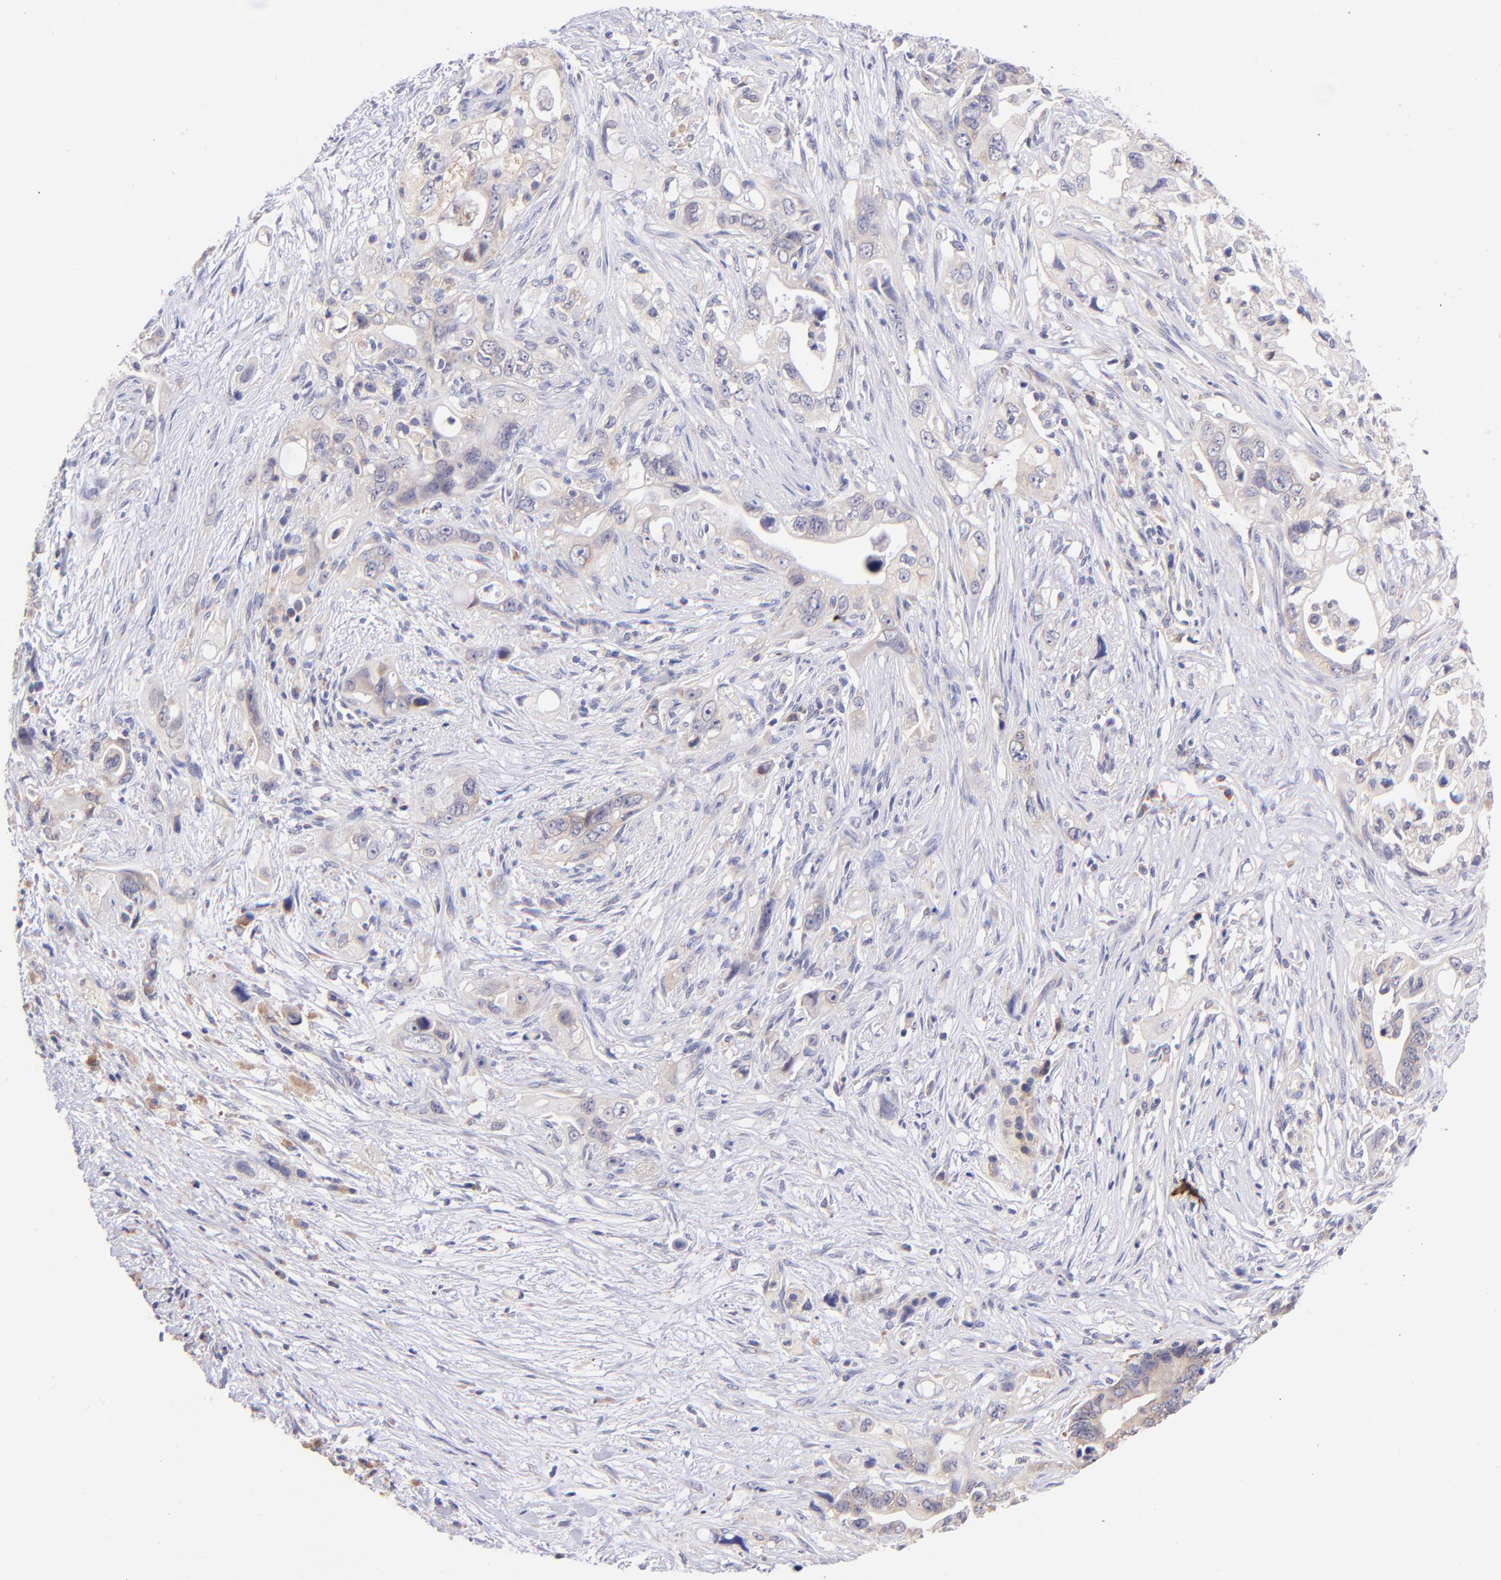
{"staining": {"intensity": "weak", "quantity": "25%-75%", "location": "cytoplasmic/membranous"}, "tissue": "pancreatic cancer", "cell_type": "Tumor cells", "image_type": "cancer", "snomed": [{"axis": "morphology", "description": "Normal tissue, NOS"}, {"axis": "topography", "description": "Pancreas"}], "caption": "Protein expression by immunohistochemistry (IHC) demonstrates weak cytoplasmic/membranous expression in about 25%-75% of tumor cells in pancreatic cancer.", "gene": "RPL11", "patient": {"sex": "male", "age": 42}}